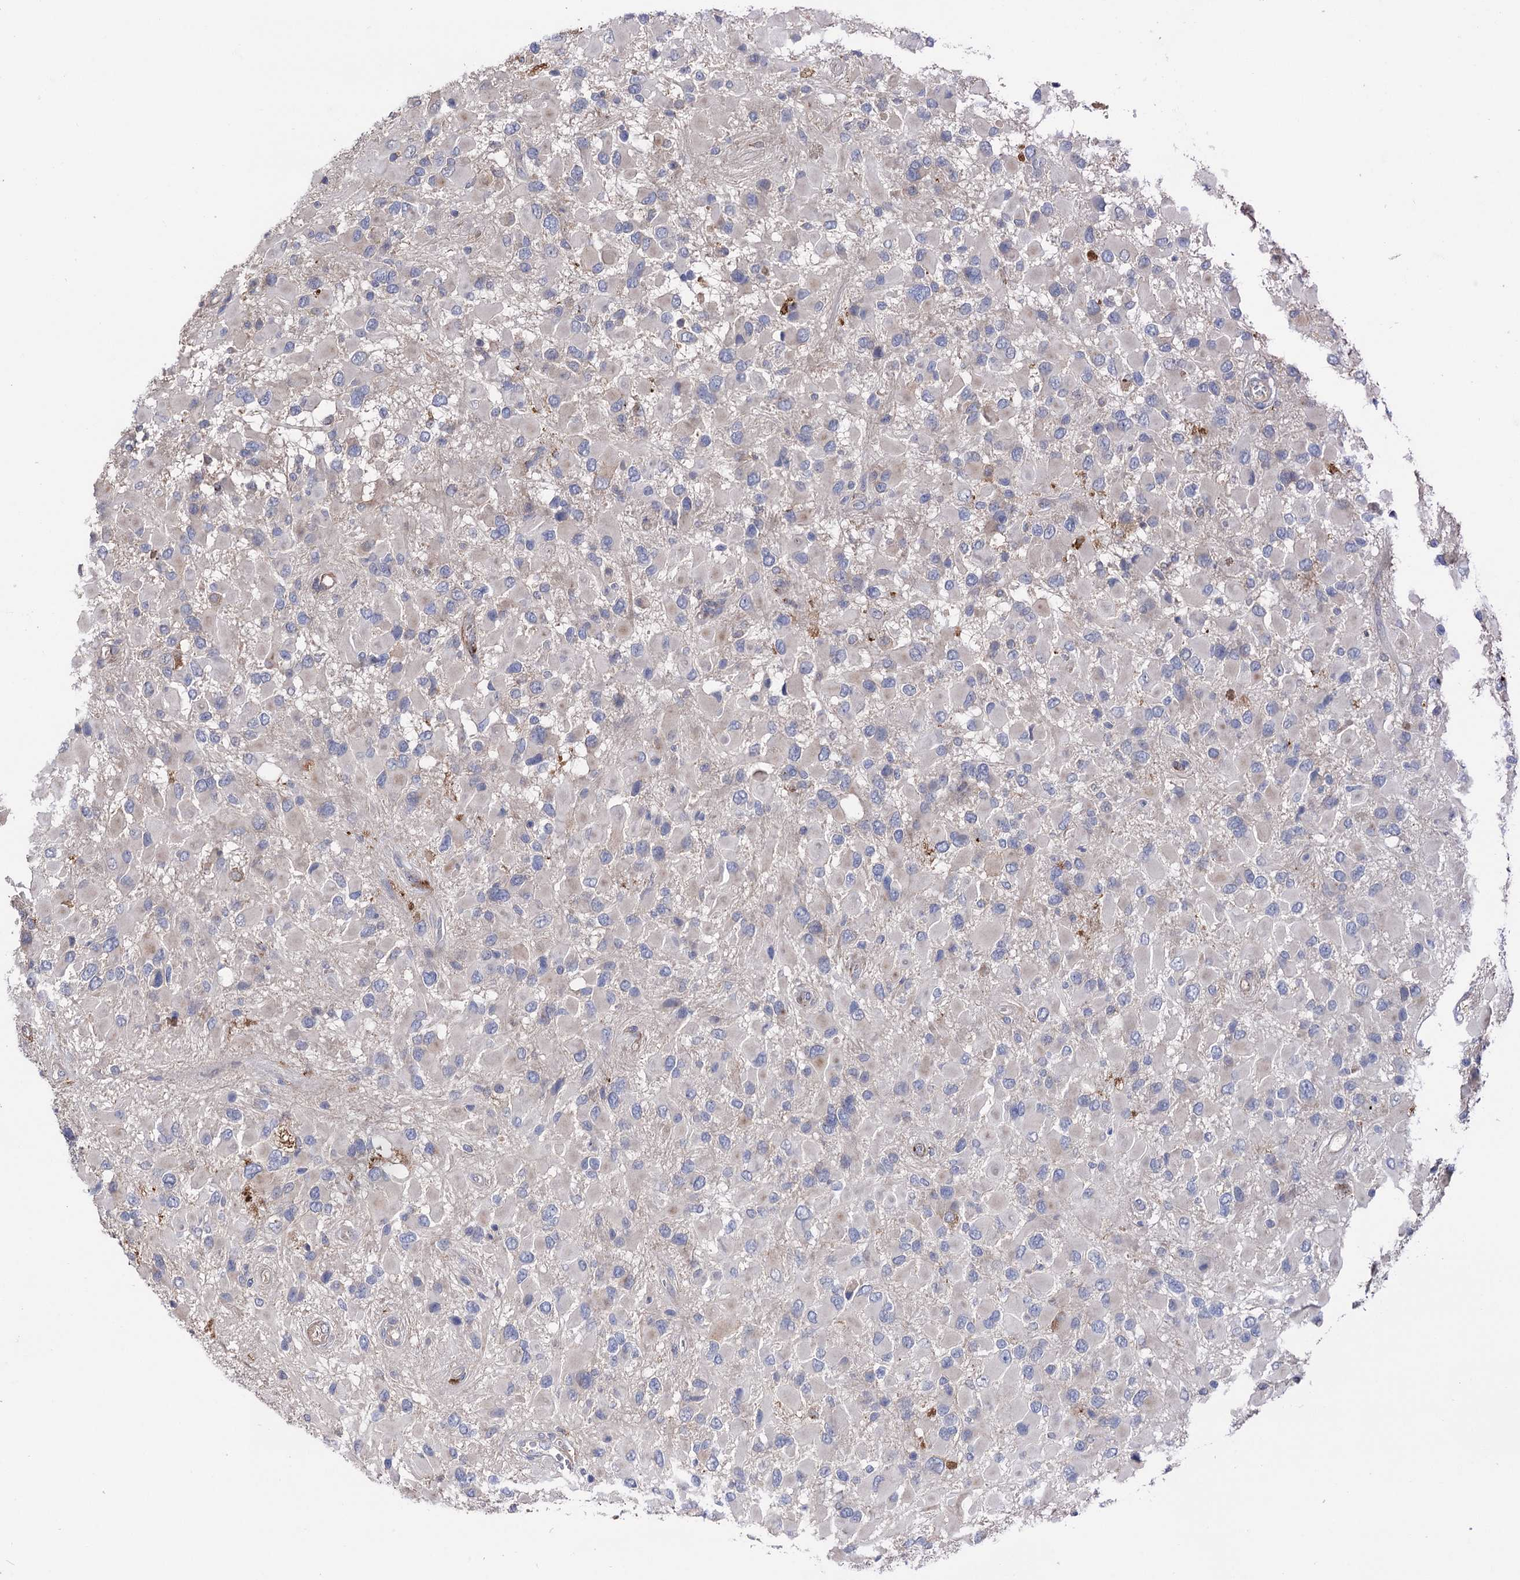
{"staining": {"intensity": "negative", "quantity": "none", "location": "none"}, "tissue": "glioma", "cell_type": "Tumor cells", "image_type": "cancer", "snomed": [{"axis": "morphology", "description": "Glioma, malignant, High grade"}, {"axis": "topography", "description": "Brain"}], "caption": "Immunohistochemistry (IHC) histopathology image of neoplastic tissue: human malignant glioma (high-grade) stained with DAB (3,3'-diaminobenzidine) demonstrates no significant protein positivity in tumor cells.", "gene": "BBS4", "patient": {"sex": "male", "age": 53}}